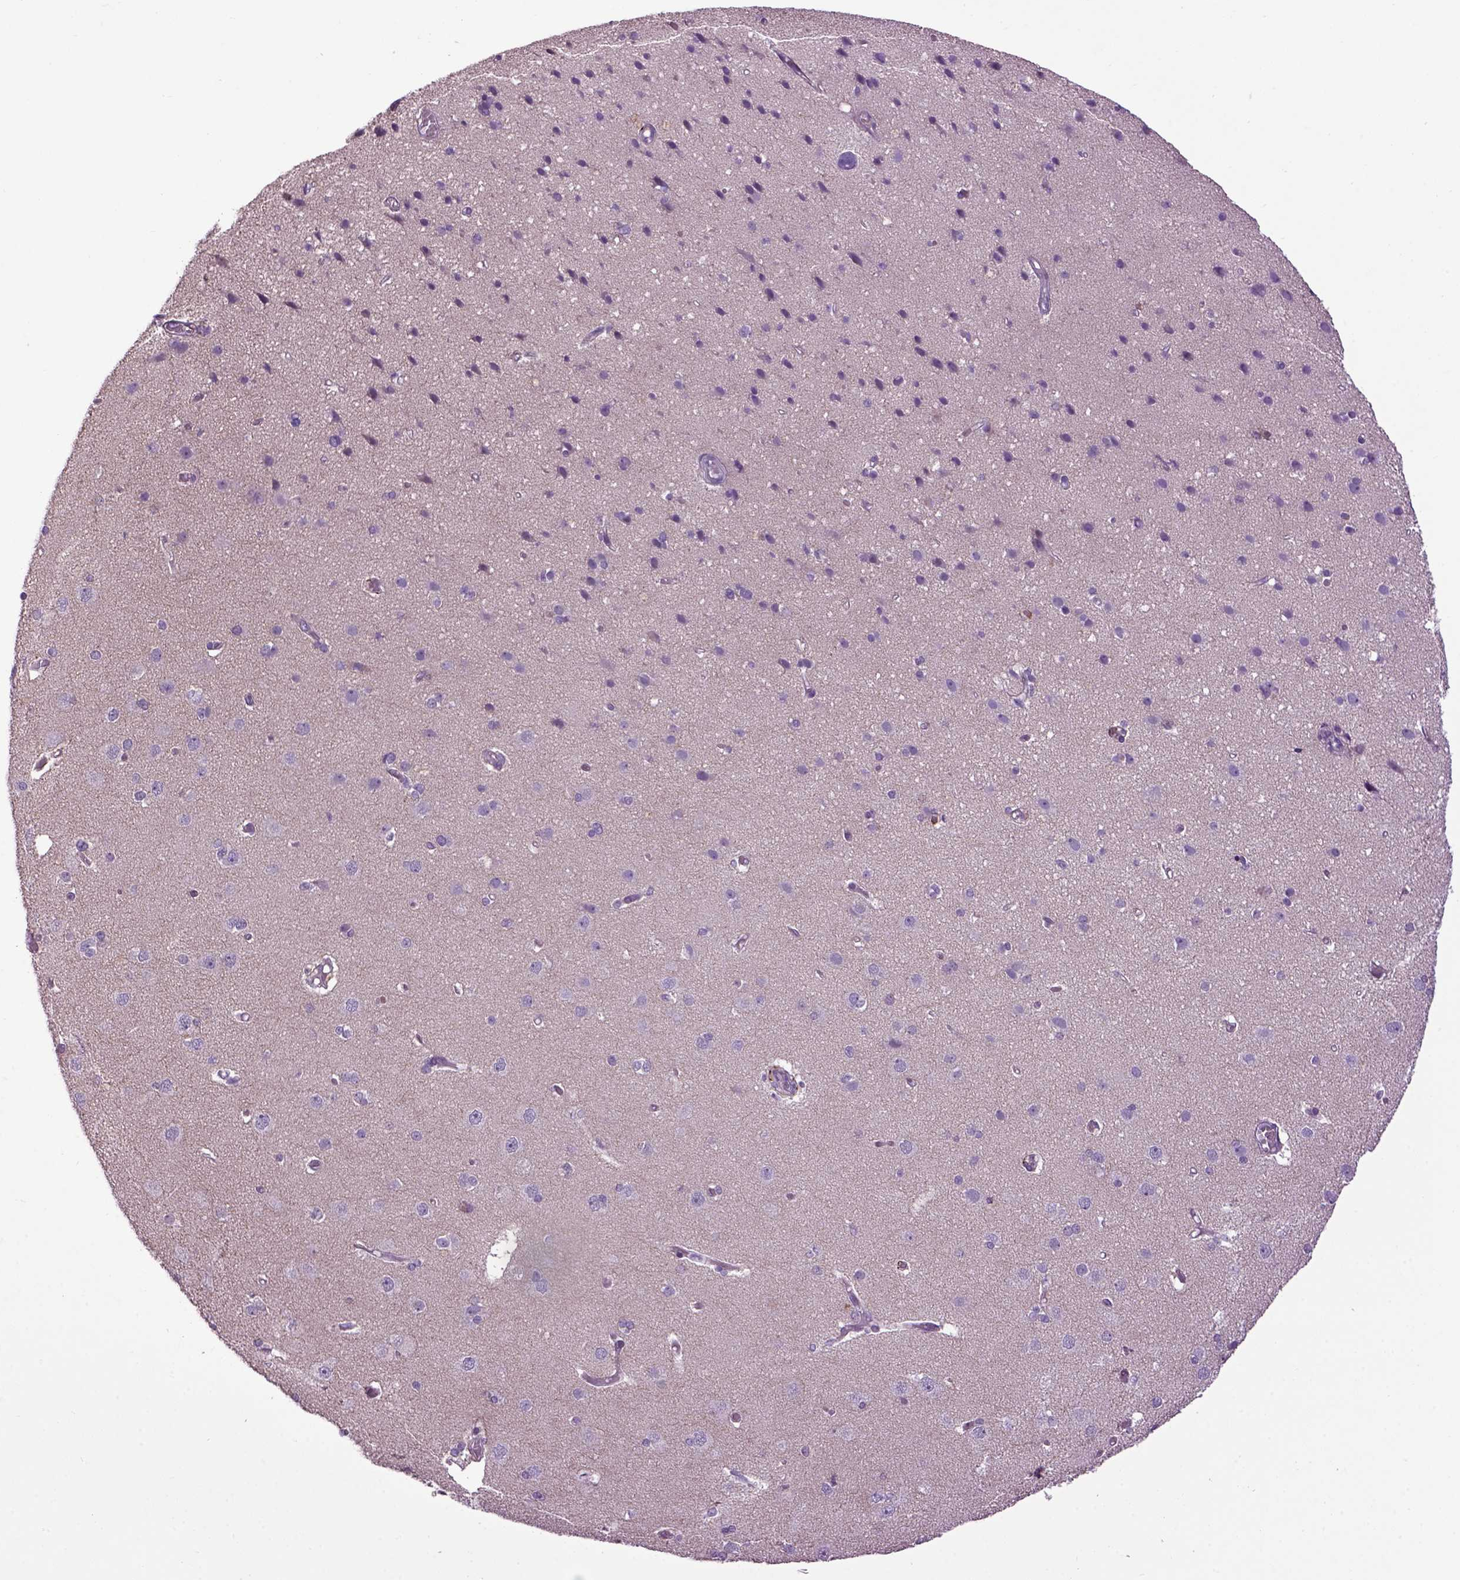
{"staining": {"intensity": "negative", "quantity": "none", "location": "none"}, "tissue": "cerebral cortex", "cell_type": "Endothelial cells", "image_type": "normal", "snomed": [{"axis": "morphology", "description": "Normal tissue, NOS"}, {"axis": "morphology", "description": "Glioma, malignant, High grade"}, {"axis": "topography", "description": "Cerebral cortex"}], "caption": "IHC micrograph of normal human cerebral cortex stained for a protein (brown), which reveals no expression in endothelial cells. The staining was performed using DAB to visualize the protein expression in brown, while the nuclei were stained in blue with hematoxylin (Magnification: 20x).", "gene": "EMILIN3", "patient": {"sex": "male", "age": 71}}